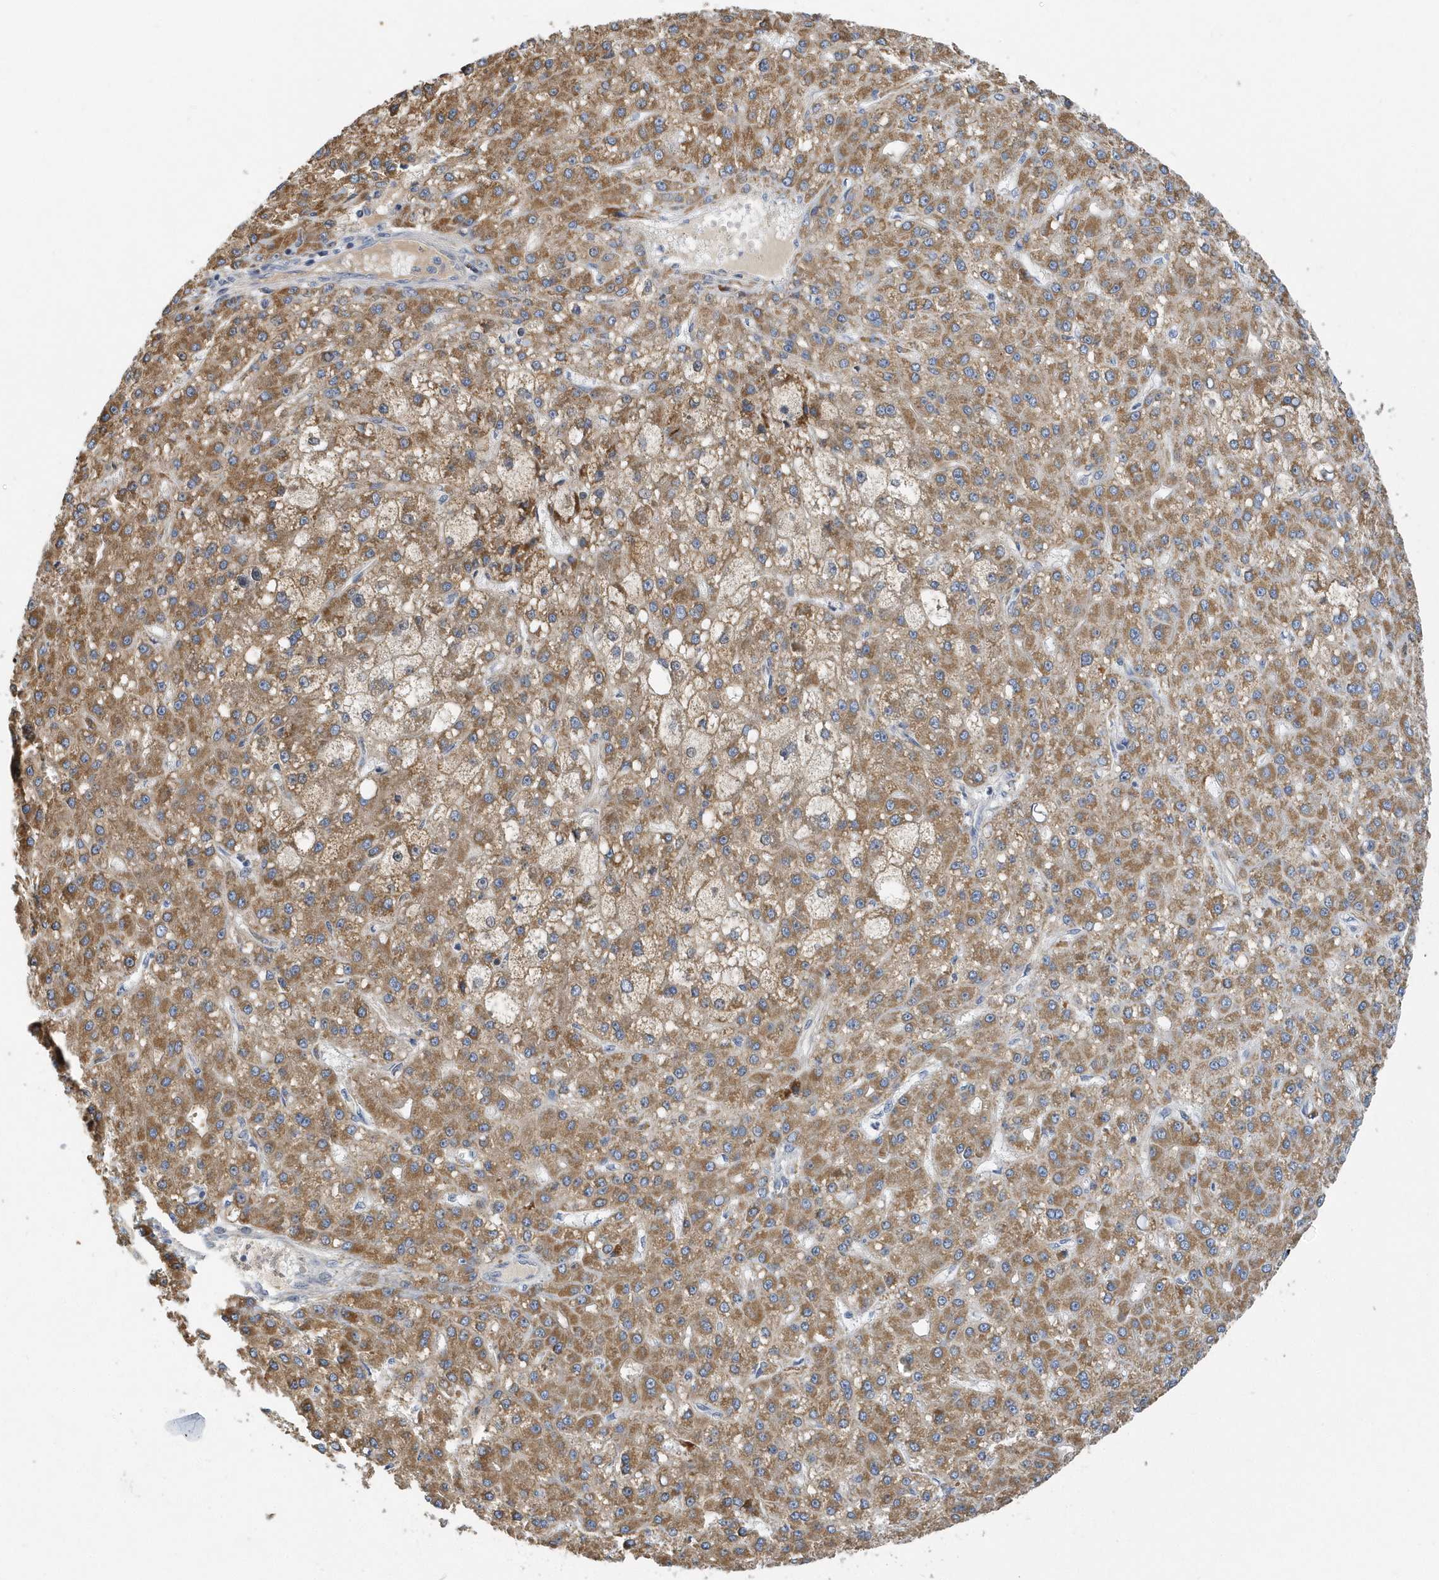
{"staining": {"intensity": "moderate", "quantity": ">75%", "location": "cytoplasmic/membranous"}, "tissue": "liver cancer", "cell_type": "Tumor cells", "image_type": "cancer", "snomed": [{"axis": "morphology", "description": "Carcinoma, Hepatocellular, NOS"}, {"axis": "topography", "description": "Liver"}], "caption": "A brown stain labels moderate cytoplasmic/membranous expression of a protein in liver cancer tumor cells. (Stains: DAB in brown, nuclei in blue, Microscopy: brightfield microscopy at high magnification).", "gene": "VWA5B2", "patient": {"sex": "male", "age": 67}}